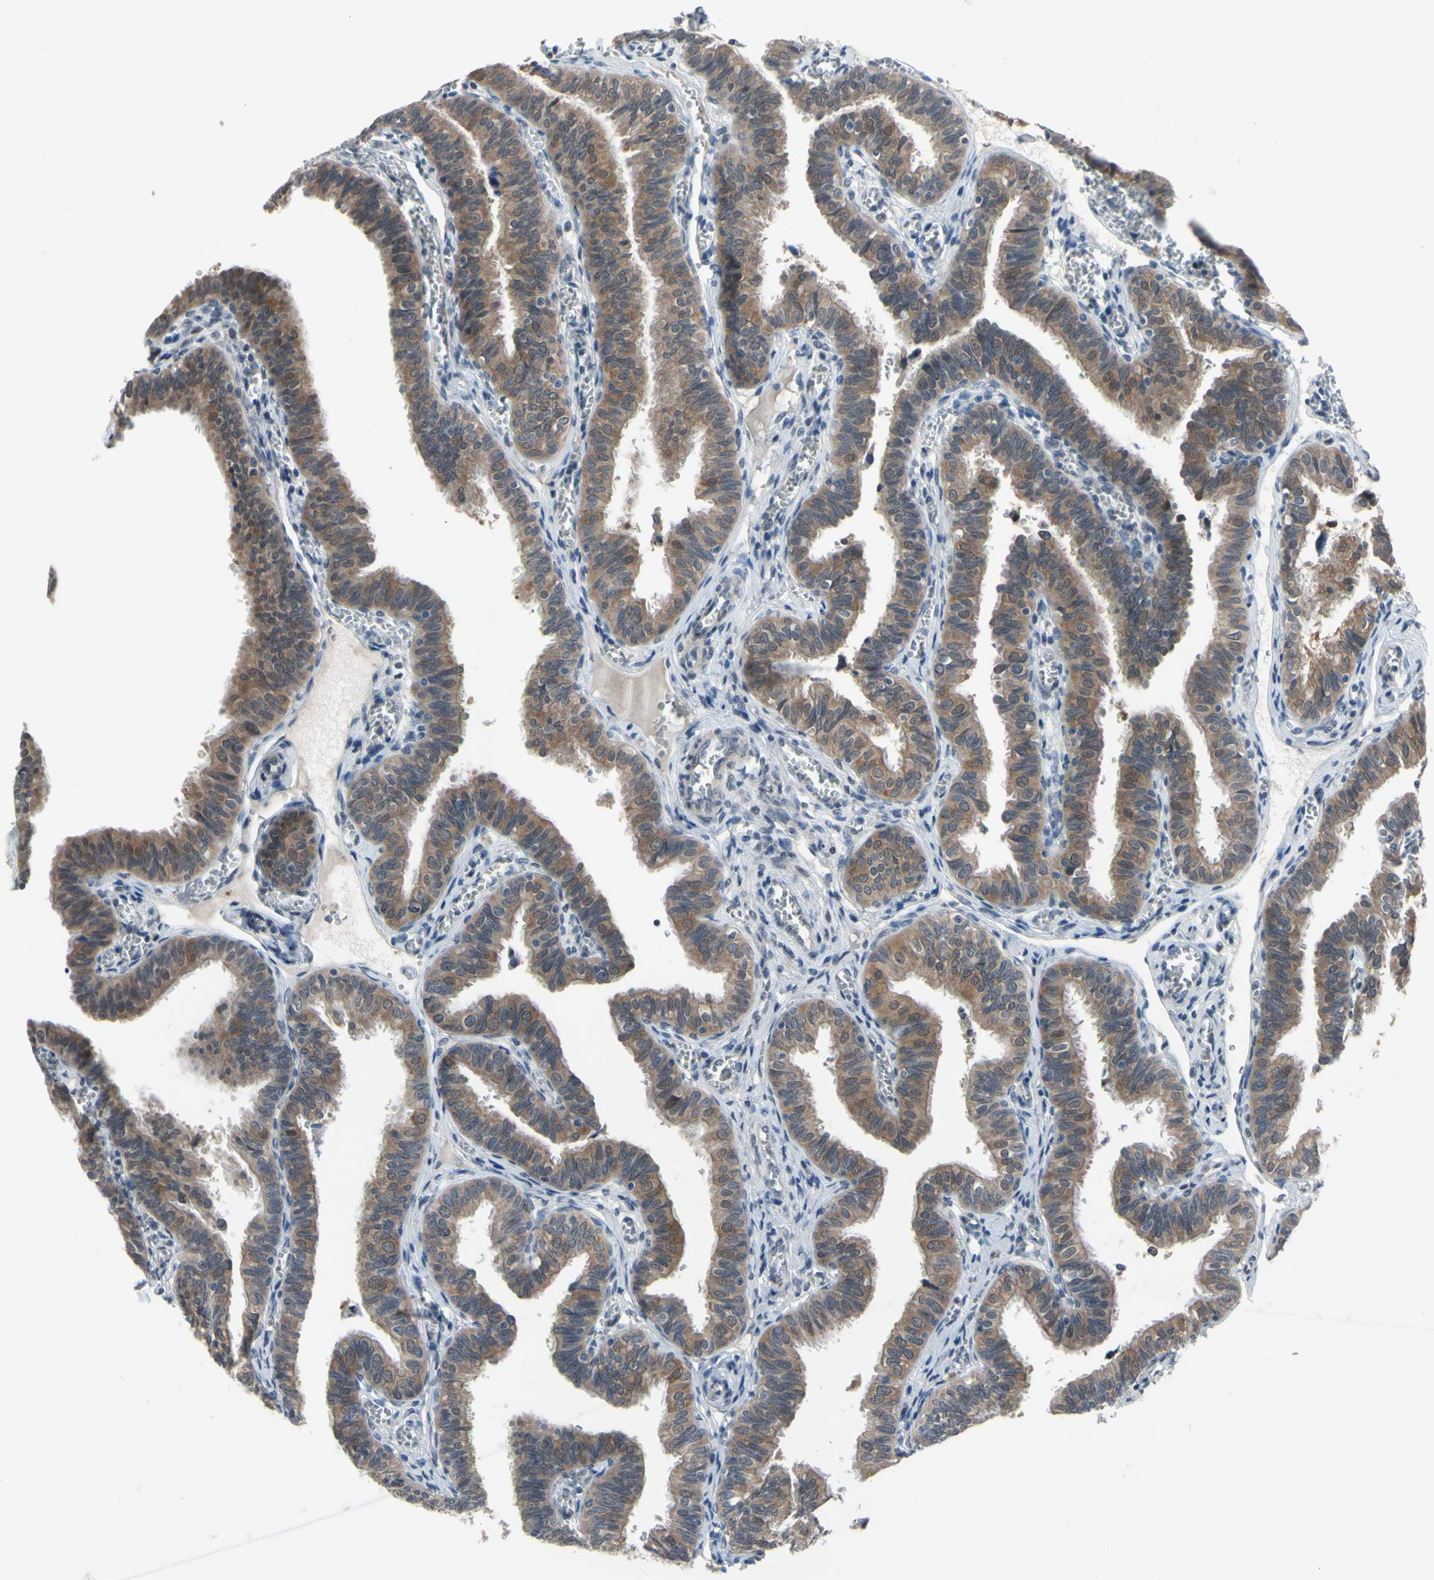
{"staining": {"intensity": "moderate", "quantity": ">75%", "location": "cytoplasmic/membranous"}, "tissue": "fallopian tube", "cell_type": "Glandular cells", "image_type": "normal", "snomed": [{"axis": "morphology", "description": "Normal tissue, NOS"}, {"axis": "topography", "description": "Fallopian tube"}], "caption": "Immunohistochemical staining of normal fallopian tube demonstrates moderate cytoplasmic/membranous protein positivity in about >75% of glandular cells.", "gene": "HSPA4", "patient": {"sex": "female", "age": 46}}